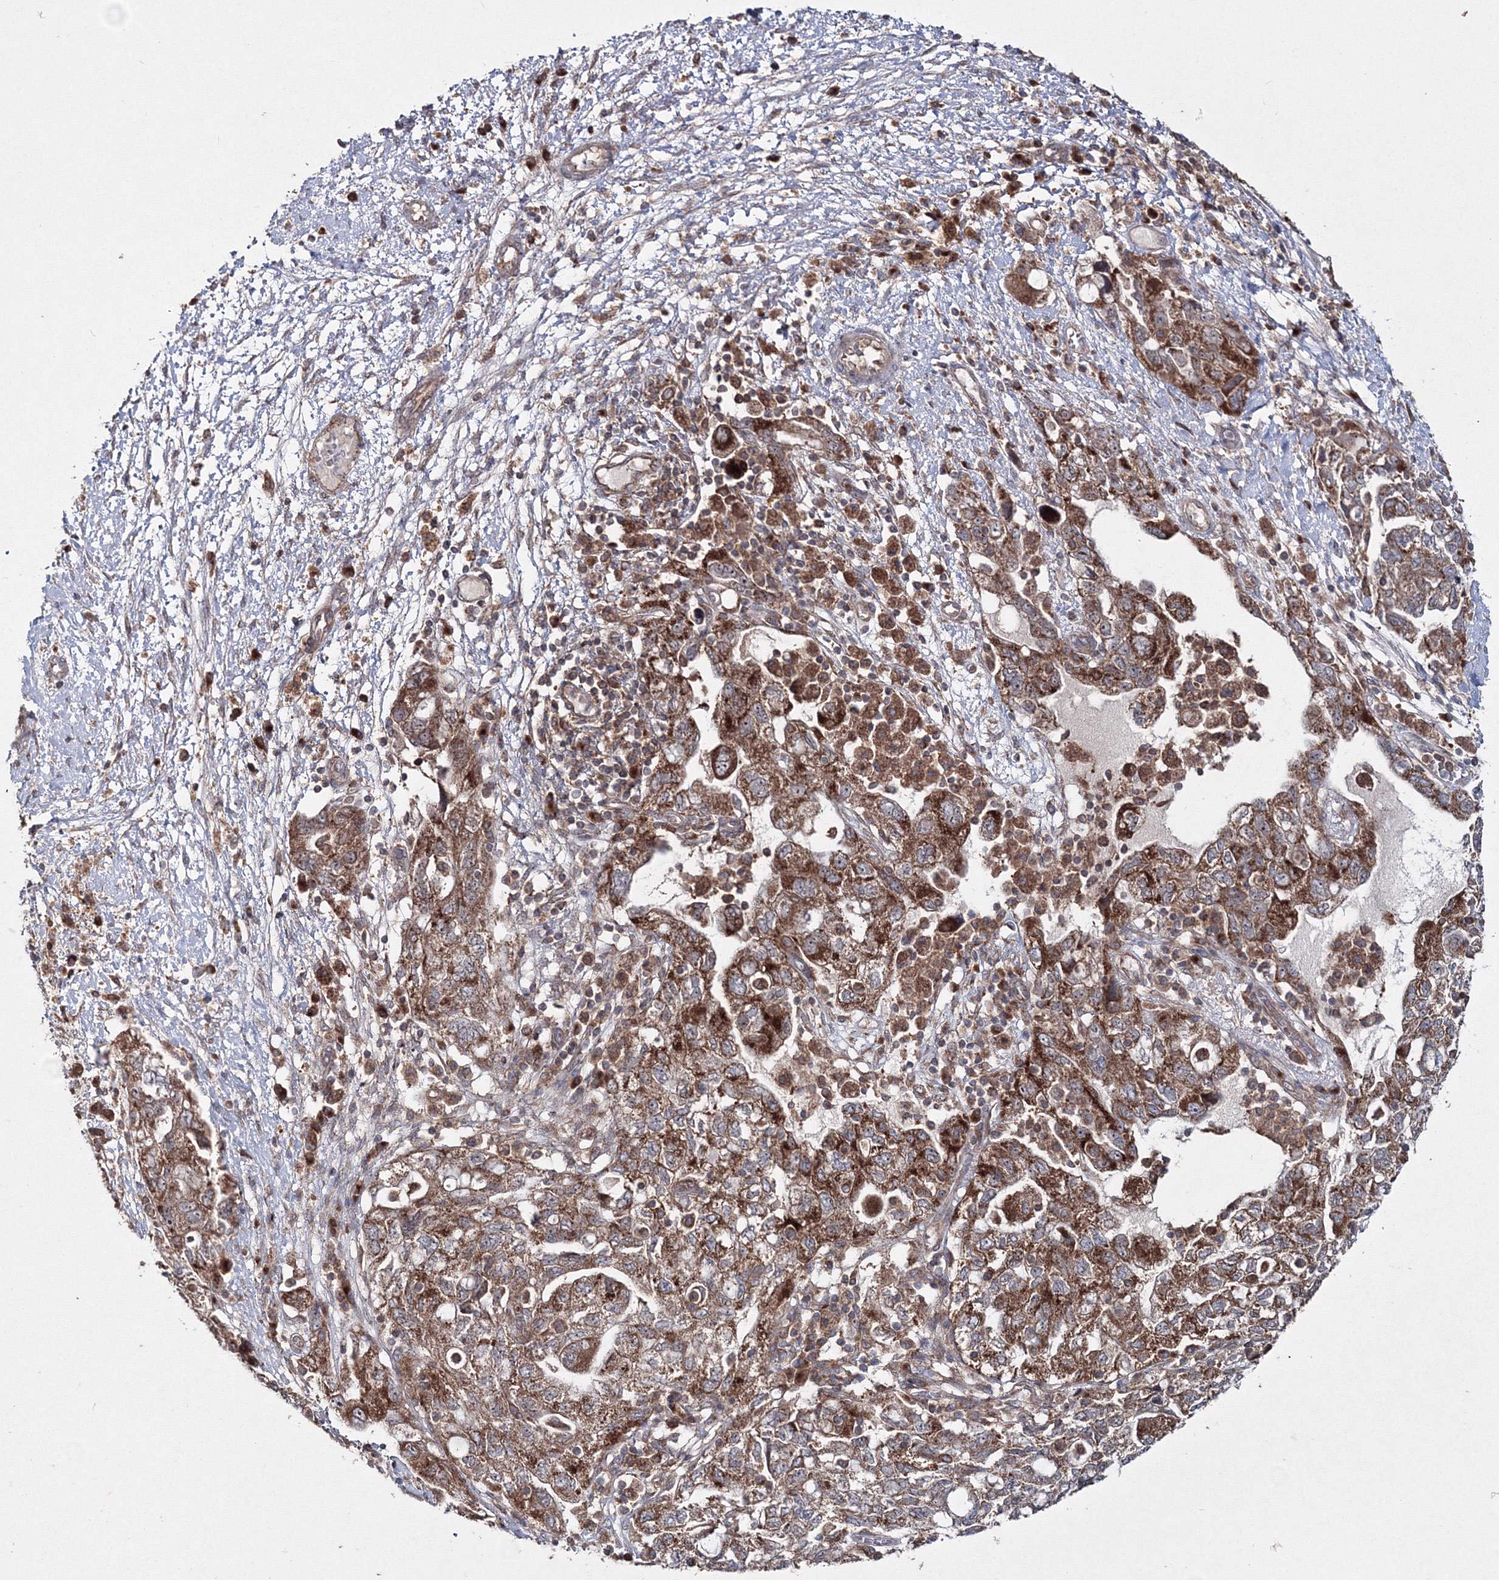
{"staining": {"intensity": "strong", "quantity": ">75%", "location": "cytoplasmic/membranous"}, "tissue": "ovarian cancer", "cell_type": "Tumor cells", "image_type": "cancer", "snomed": [{"axis": "morphology", "description": "Carcinoma, NOS"}, {"axis": "morphology", "description": "Cystadenocarcinoma, serous, NOS"}, {"axis": "topography", "description": "Ovary"}], "caption": "Immunohistochemistry staining of carcinoma (ovarian), which demonstrates high levels of strong cytoplasmic/membranous staining in about >75% of tumor cells indicating strong cytoplasmic/membranous protein positivity. The staining was performed using DAB (3,3'-diaminobenzidine) (brown) for protein detection and nuclei were counterstained in hematoxylin (blue).", "gene": "PEX13", "patient": {"sex": "female", "age": 69}}